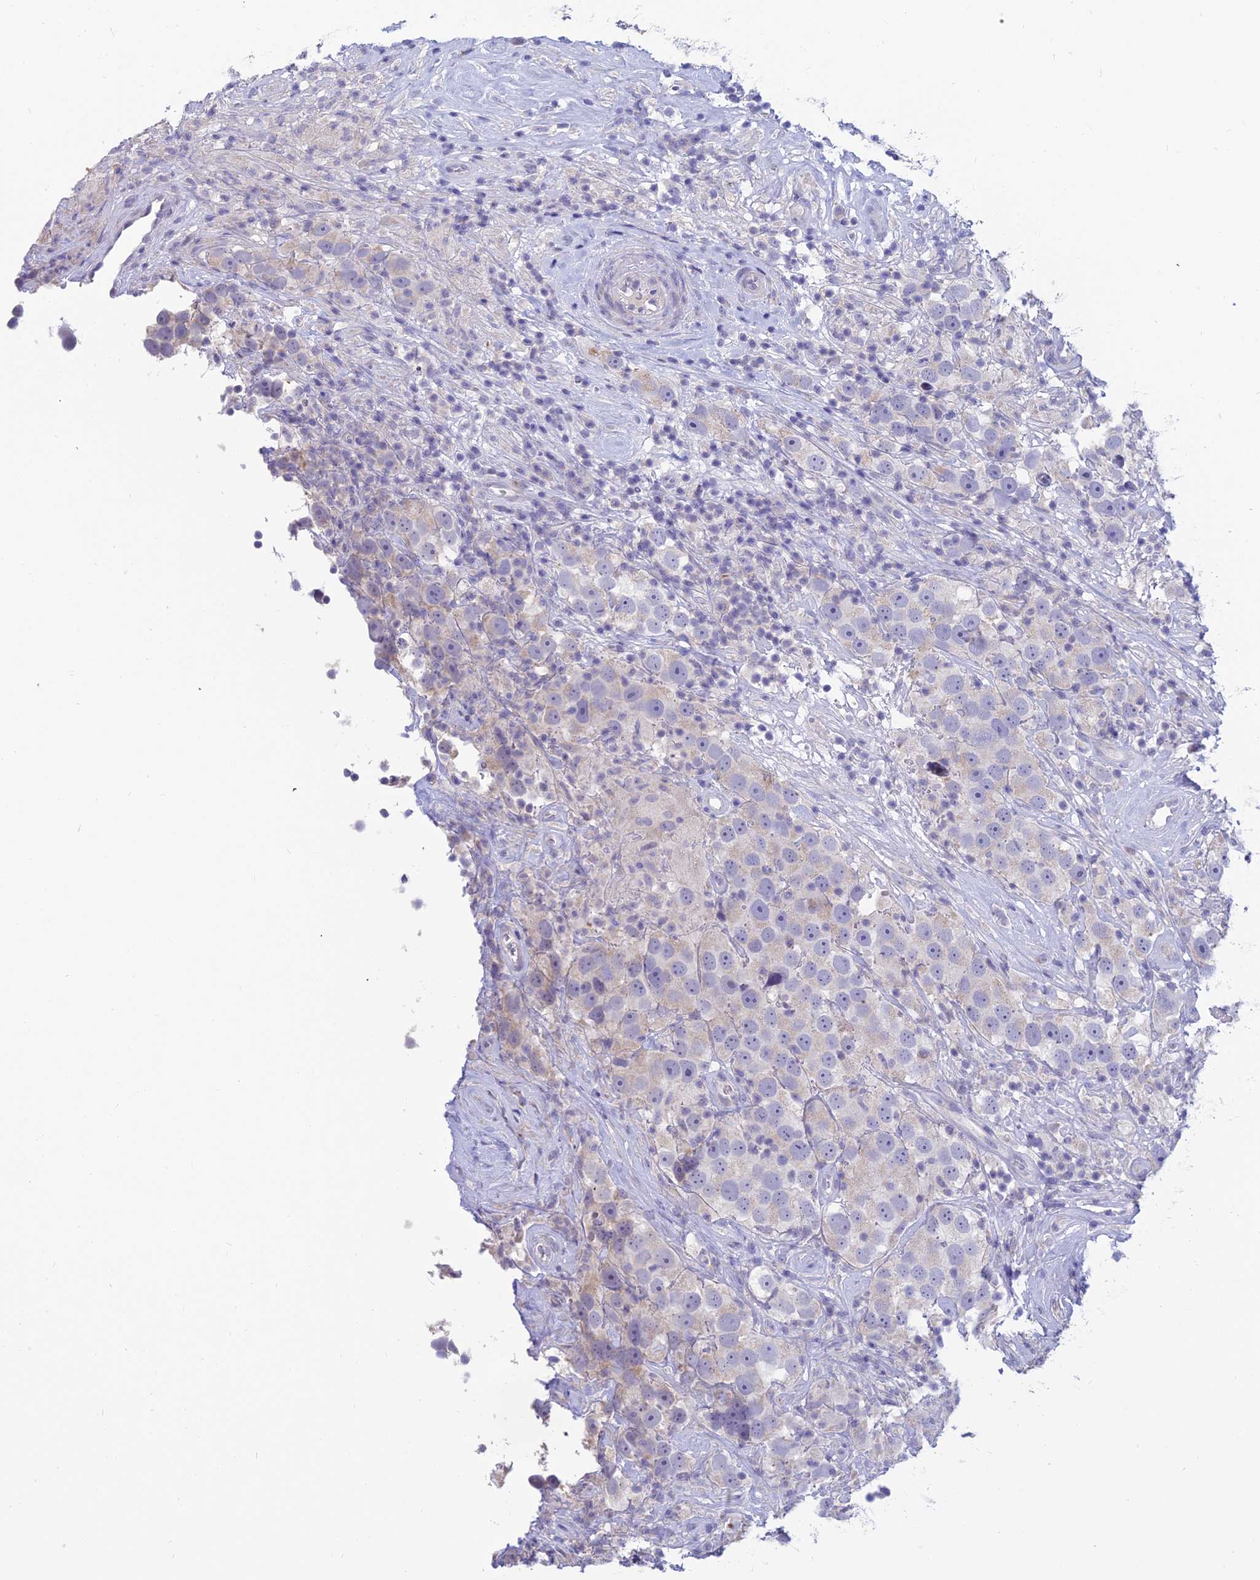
{"staining": {"intensity": "negative", "quantity": "none", "location": "none"}, "tissue": "testis cancer", "cell_type": "Tumor cells", "image_type": "cancer", "snomed": [{"axis": "morphology", "description": "Seminoma, NOS"}, {"axis": "topography", "description": "Testis"}], "caption": "This is a micrograph of immunohistochemistry (IHC) staining of testis seminoma, which shows no positivity in tumor cells.", "gene": "CFAP206", "patient": {"sex": "male", "age": 49}}